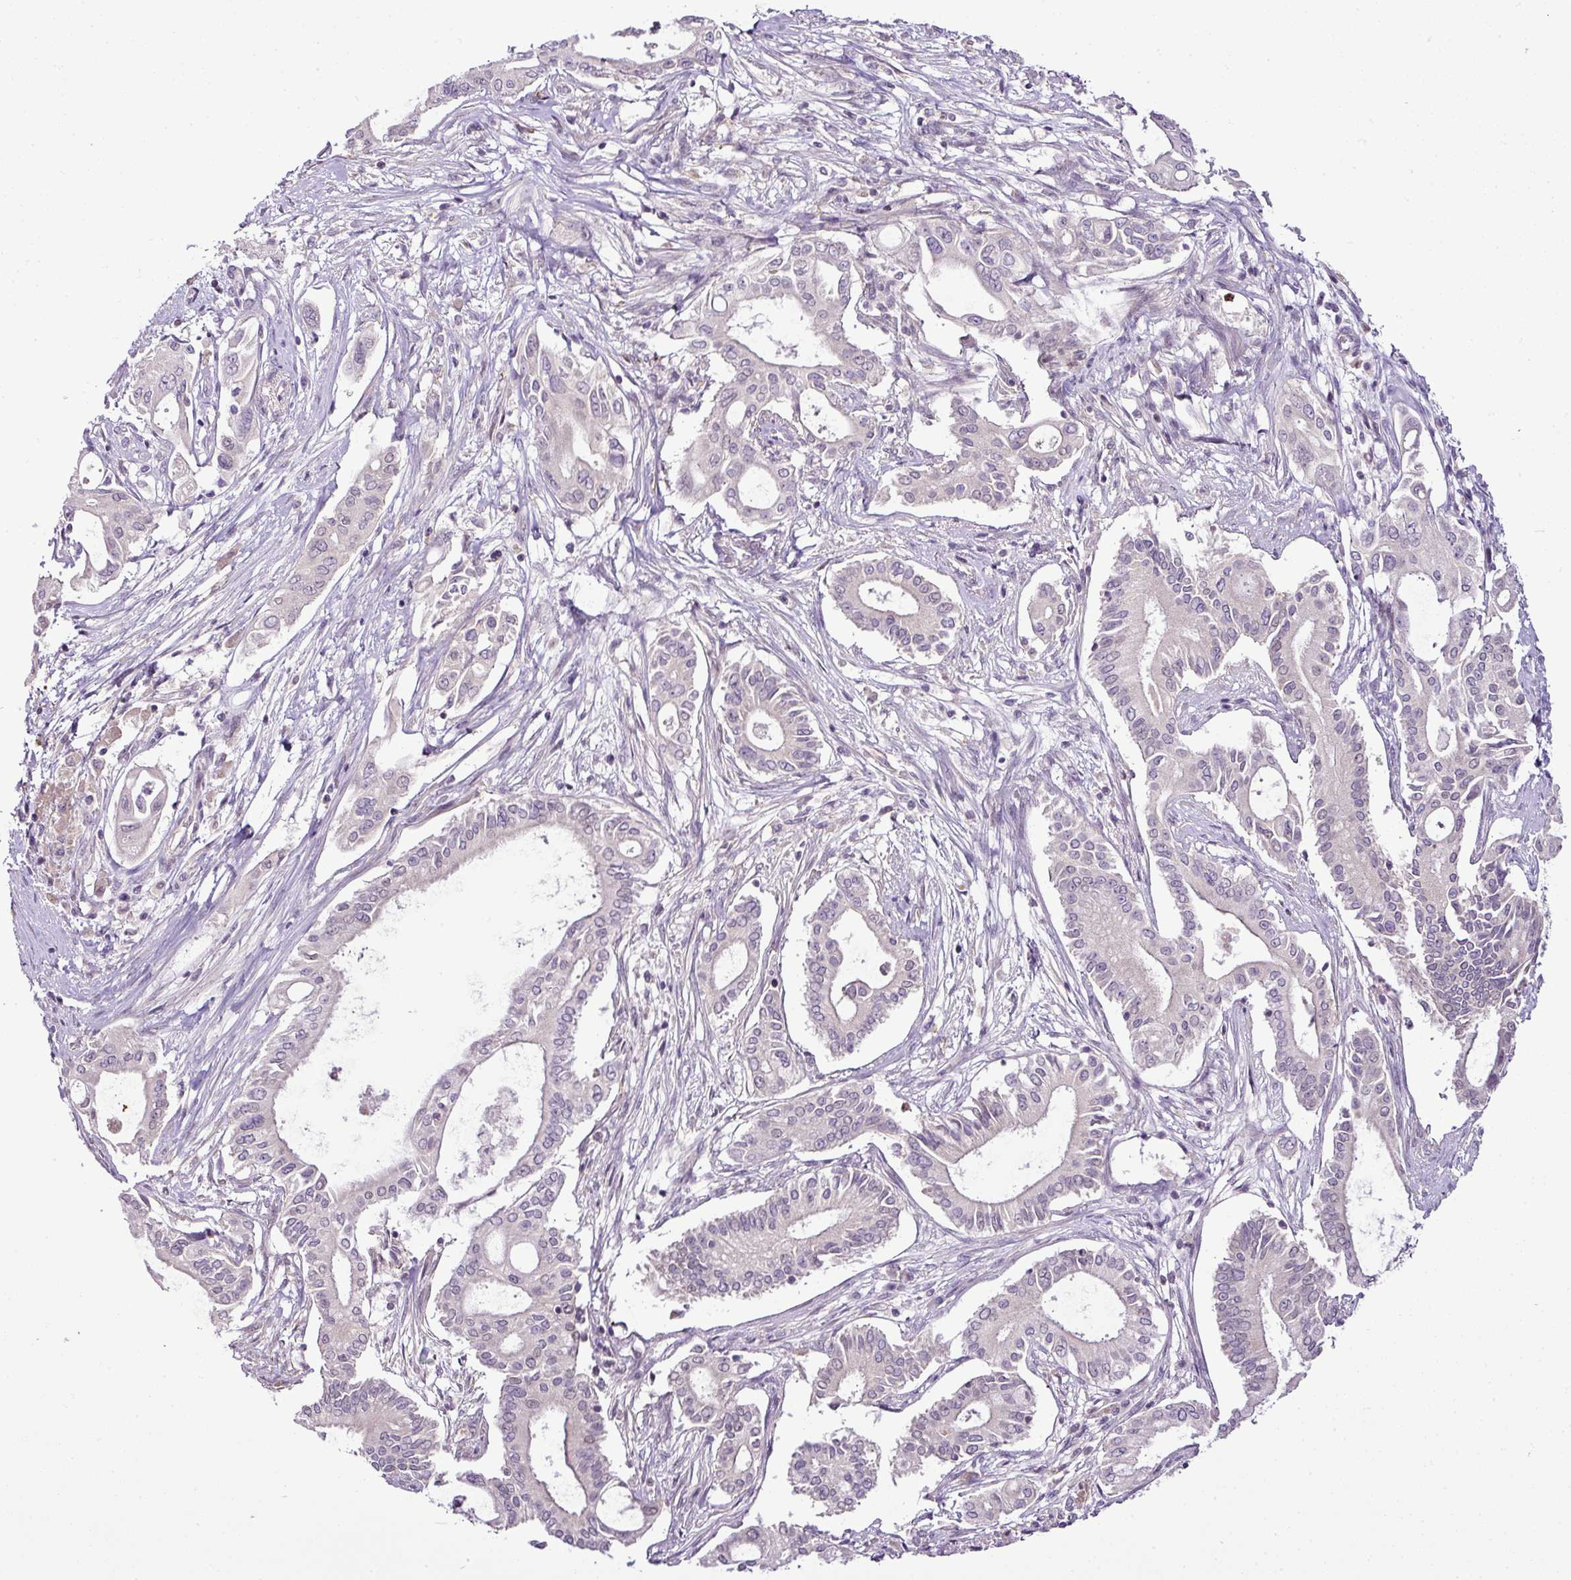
{"staining": {"intensity": "negative", "quantity": "none", "location": "none"}, "tissue": "pancreatic cancer", "cell_type": "Tumor cells", "image_type": "cancer", "snomed": [{"axis": "morphology", "description": "Adenocarcinoma, NOS"}, {"axis": "topography", "description": "Pancreas"}], "caption": "Immunohistochemical staining of pancreatic cancer reveals no significant positivity in tumor cells.", "gene": "TEX30", "patient": {"sex": "female", "age": 68}}